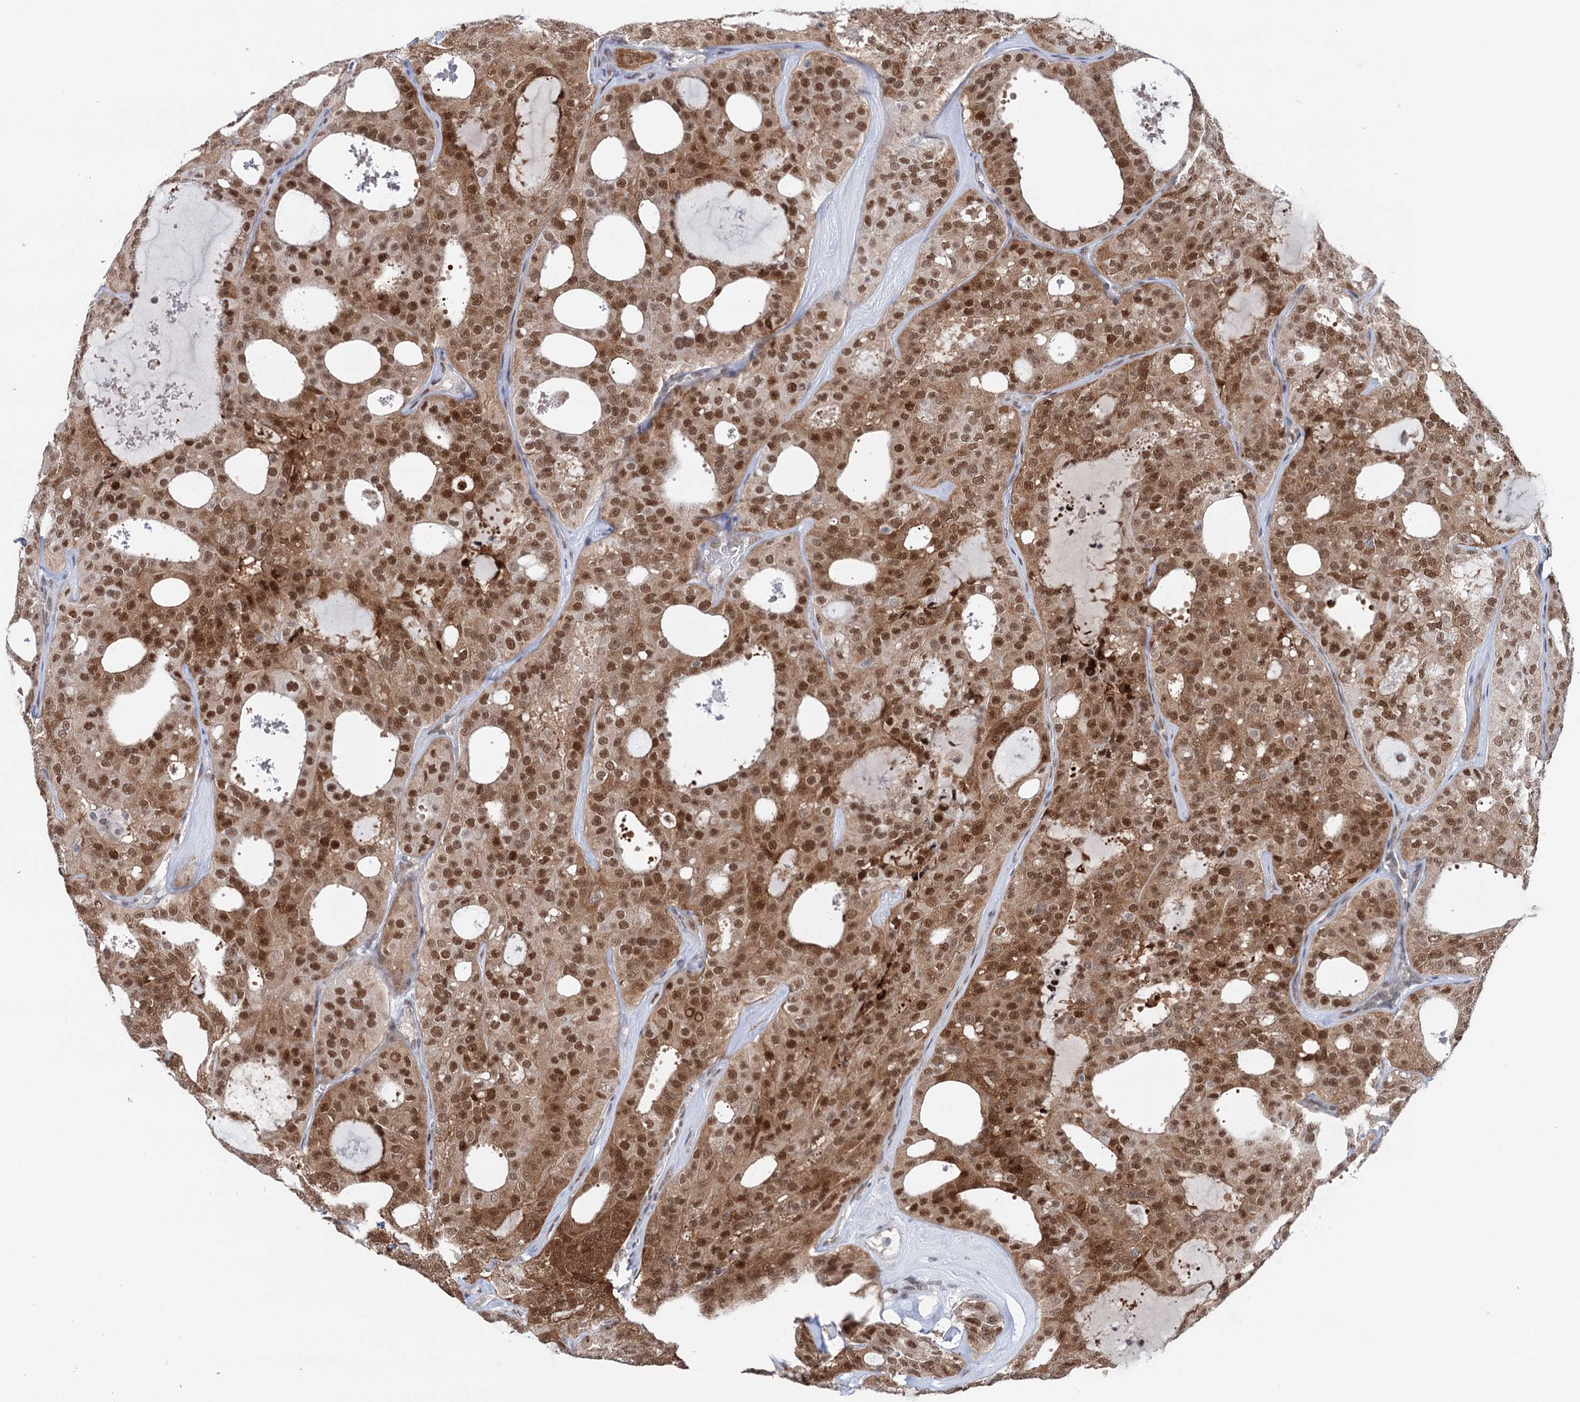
{"staining": {"intensity": "moderate", "quantity": ">75%", "location": "cytoplasmic/membranous,nuclear"}, "tissue": "thyroid cancer", "cell_type": "Tumor cells", "image_type": "cancer", "snomed": [{"axis": "morphology", "description": "Follicular adenoma carcinoma, NOS"}, {"axis": "topography", "description": "Thyroid gland"}], "caption": "A brown stain labels moderate cytoplasmic/membranous and nuclear expression of a protein in human thyroid cancer tumor cells.", "gene": "FAM53A", "patient": {"sex": "male", "age": 75}}